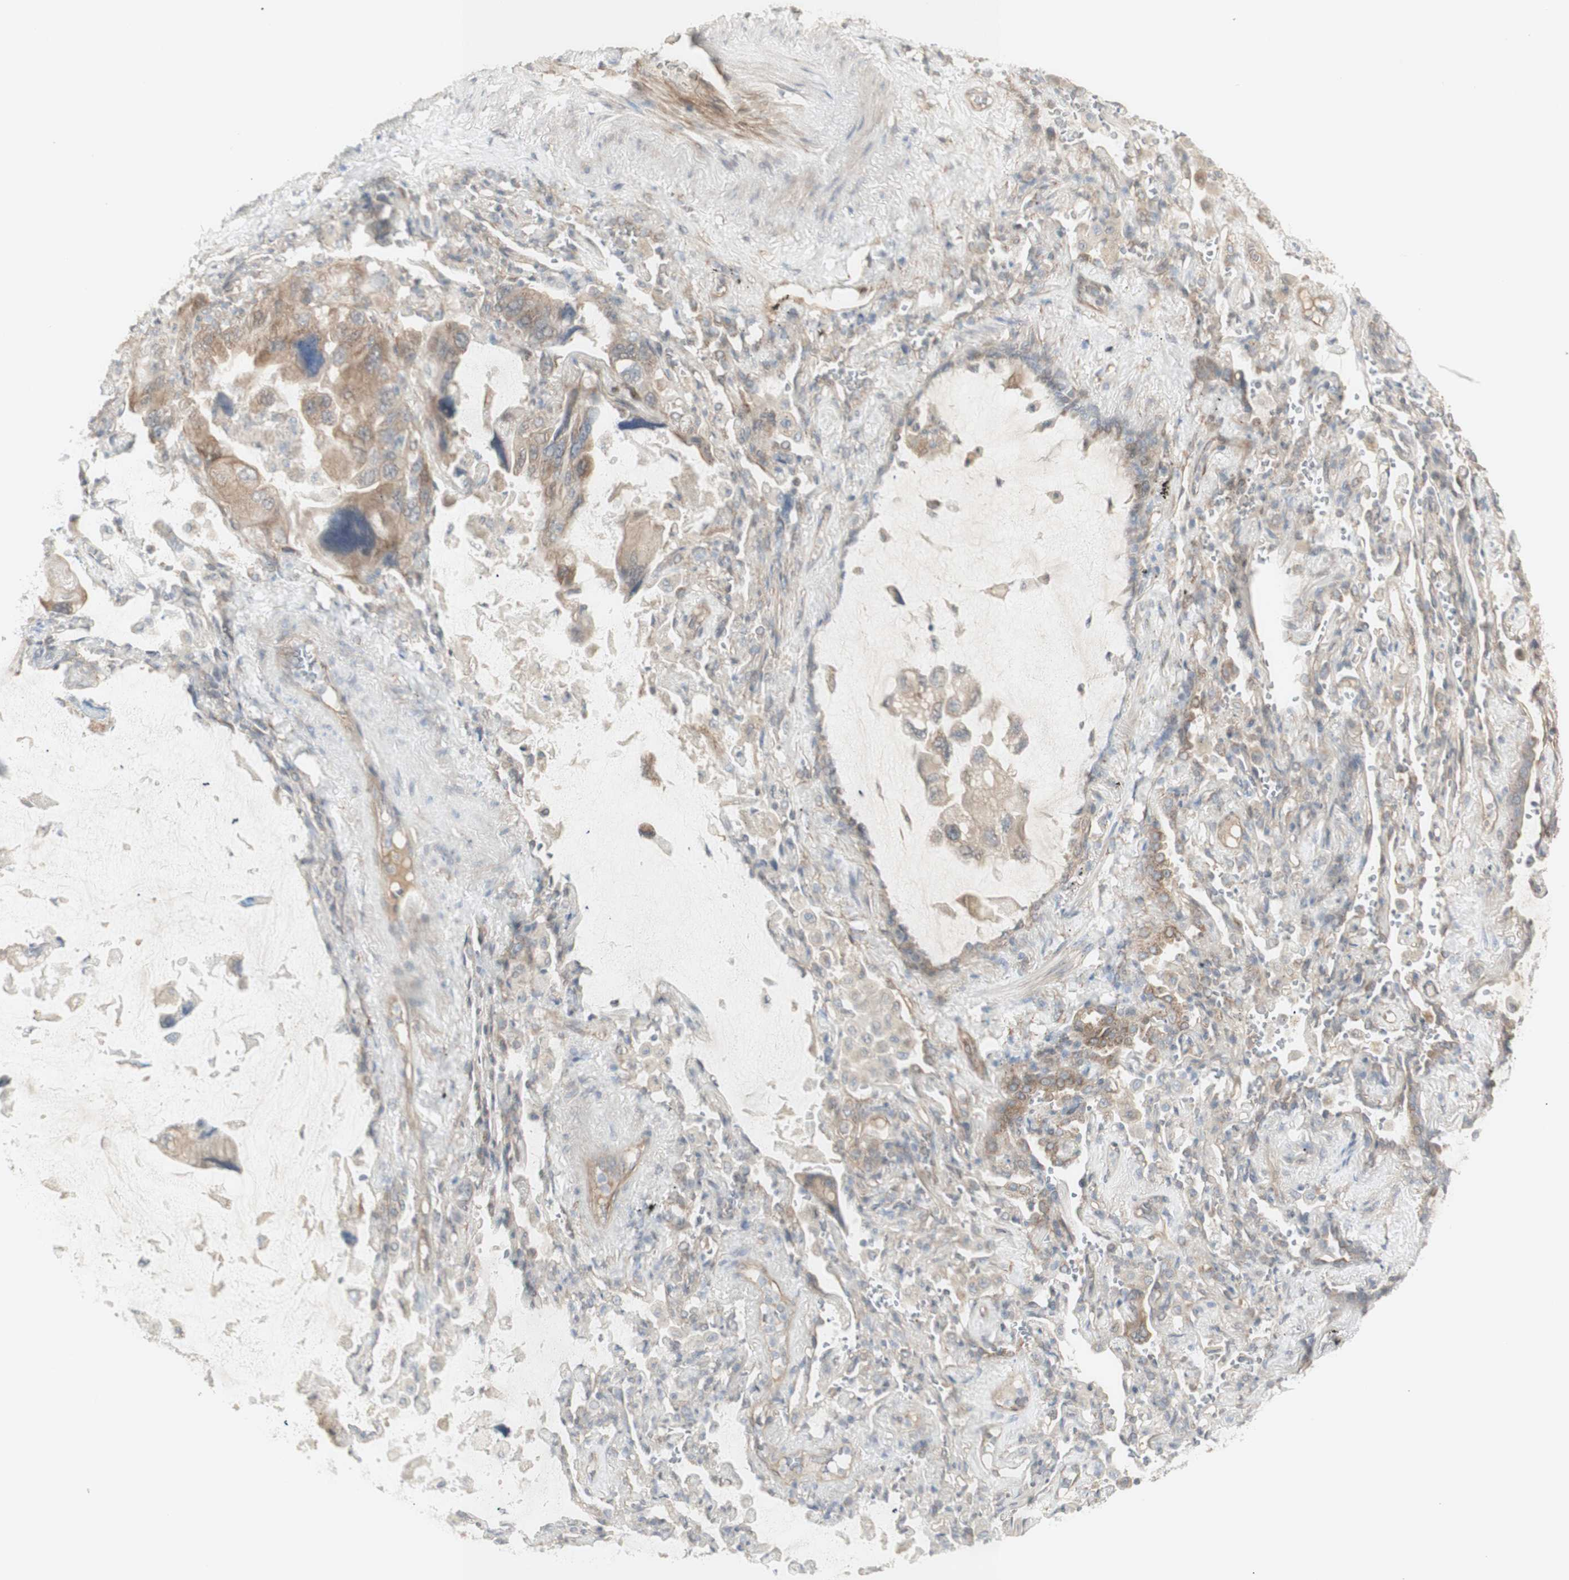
{"staining": {"intensity": "moderate", "quantity": ">75%", "location": "cytoplasmic/membranous"}, "tissue": "lung cancer", "cell_type": "Tumor cells", "image_type": "cancer", "snomed": [{"axis": "morphology", "description": "Squamous cell carcinoma, NOS"}, {"axis": "topography", "description": "Lung"}], "caption": "DAB immunohistochemical staining of squamous cell carcinoma (lung) demonstrates moderate cytoplasmic/membranous protein staining in approximately >75% of tumor cells.", "gene": "CNN3", "patient": {"sex": "female", "age": 73}}